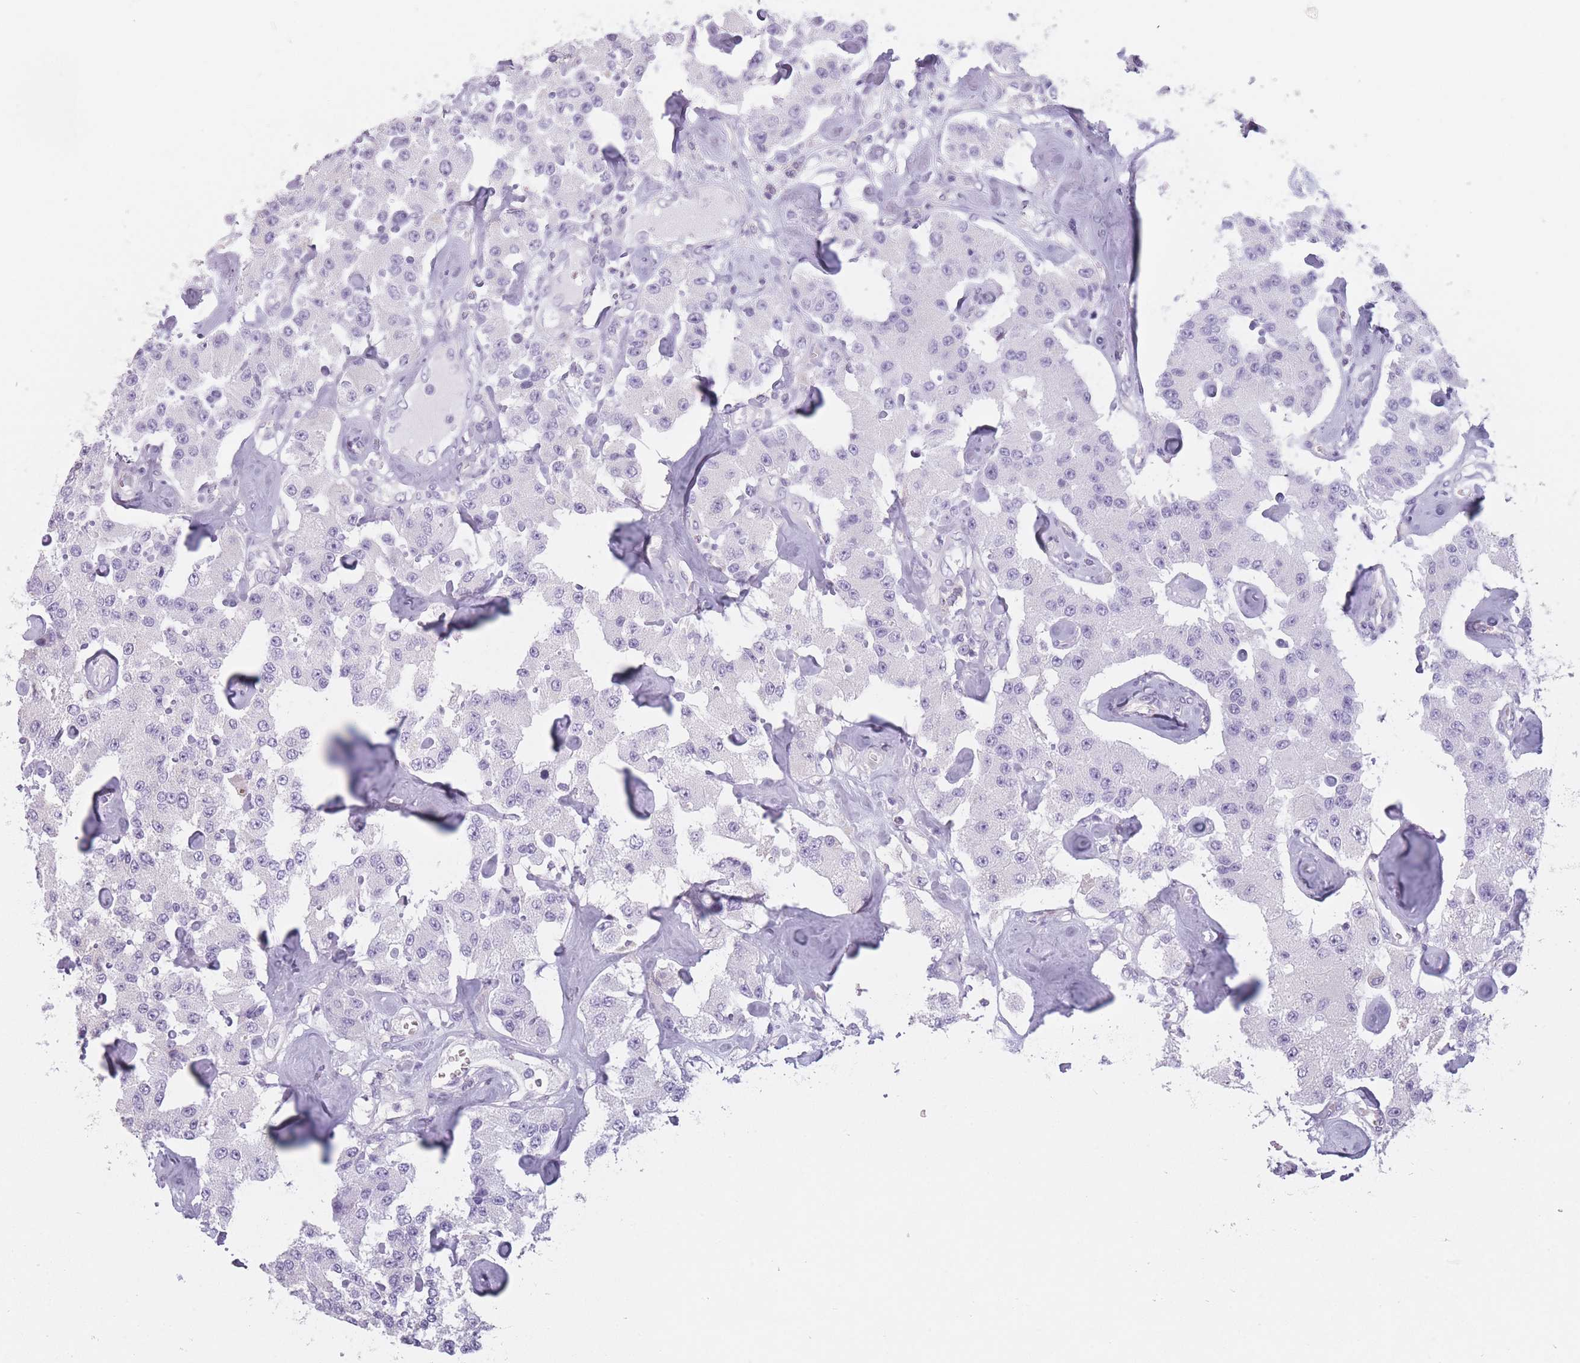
{"staining": {"intensity": "negative", "quantity": "none", "location": "none"}, "tissue": "carcinoid", "cell_type": "Tumor cells", "image_type": "cancer", "snomed": [{"axis": "morphology", "description": "Carcinoid, malignant, NOS"}, {"axis": "topography", "description": "Pancreas"}], "caption": "IHC image of human malignant carcinoid stained for a protein (brown), which shows no positivity in tumor cells.", "gene": "GGT1", "patient": {"sex": "male", "age": 41}}